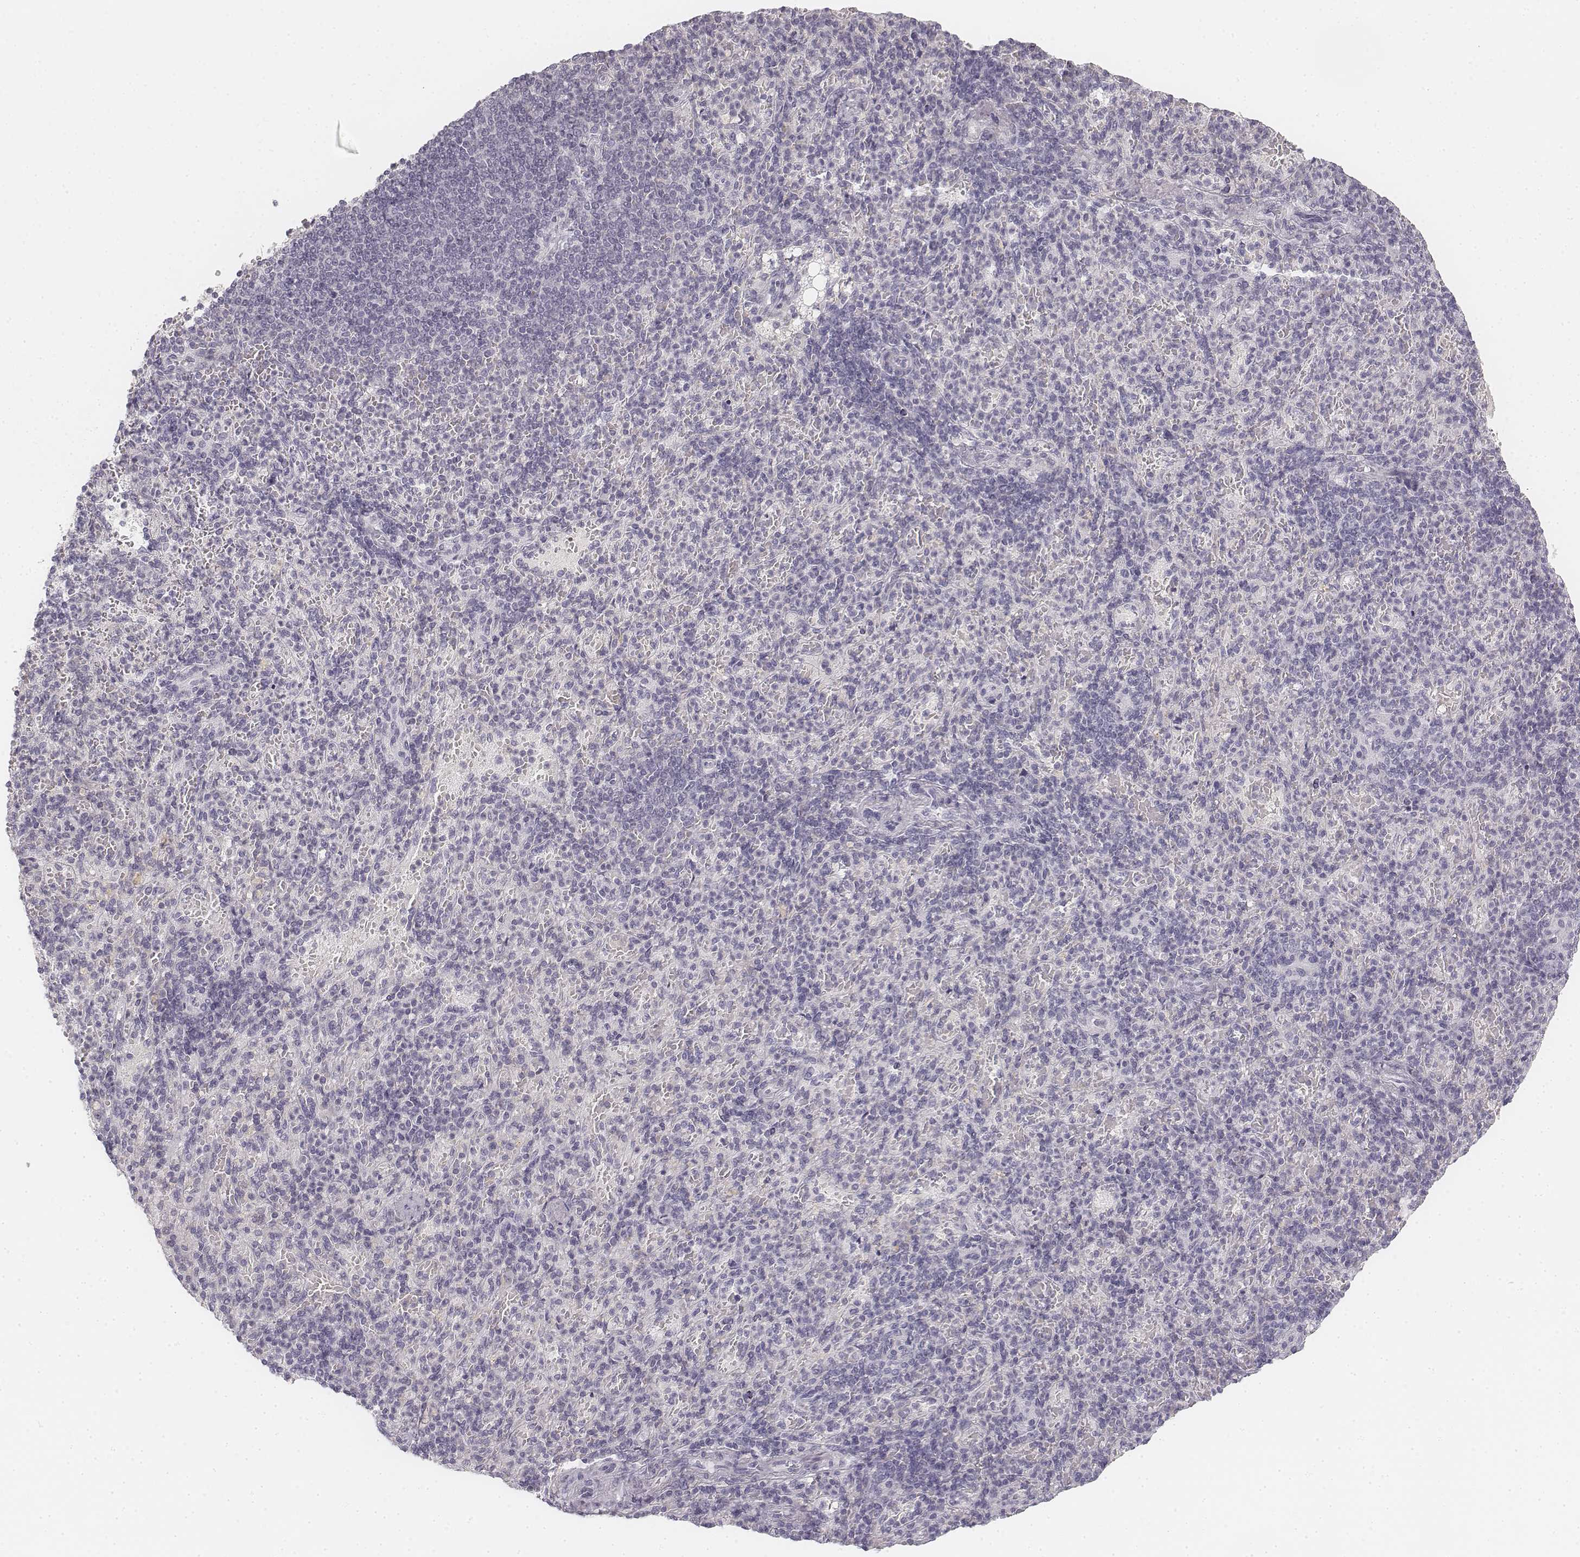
{"staining": {"intensity": "negative", "quantity": "none", "location": "none"}, "tissue": "spleen", "cell_type": "Cells in red pulp", "image_type": "normal", "snomed": [{"axis": "morphology", "description": "Normal tissue, NOS"}, {"axis": "topography", "description": "Spleen"}], "caption": "IHC of unremarkable spleen displays no staining in cells in red pulp.", "gene": "DSG4", "patient": {"sex": "female", "age": 74}}